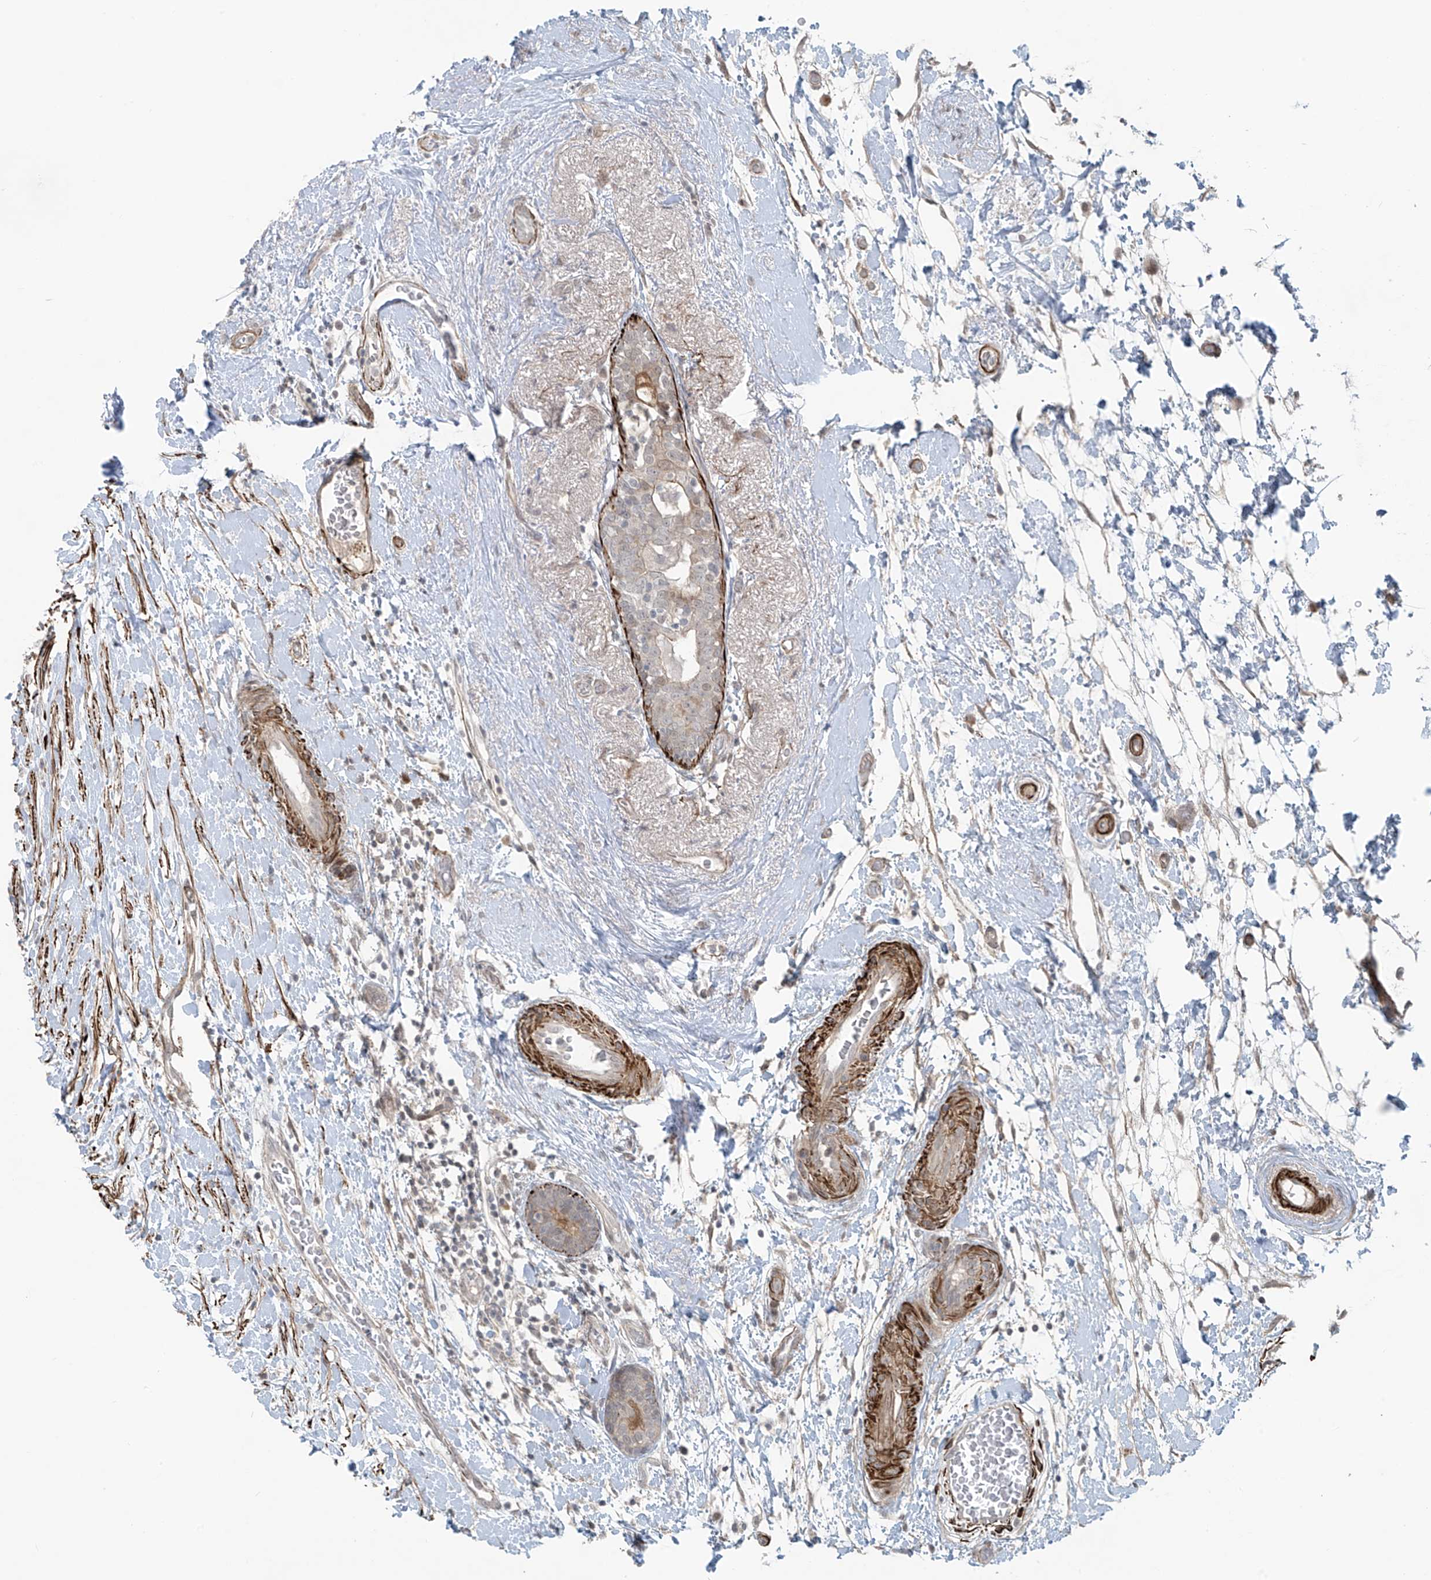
{"staining": {"intensity": "negative", "quantity": "none", "location": "none"}, "tissue": "breast cancer", "cell_type": "Tumor cells", "image_type": "cancer", "snomed": [{"axis": "morphology", "description": "Duct carcinoma"}, {"axis": "topography", "description": "Breast"}], "caption": "A histopathology image of human breast cancer is negative for staining in tumor cells.", "gene": "RASGEF1A", "patient": {"sex": "female", "age": 62}}